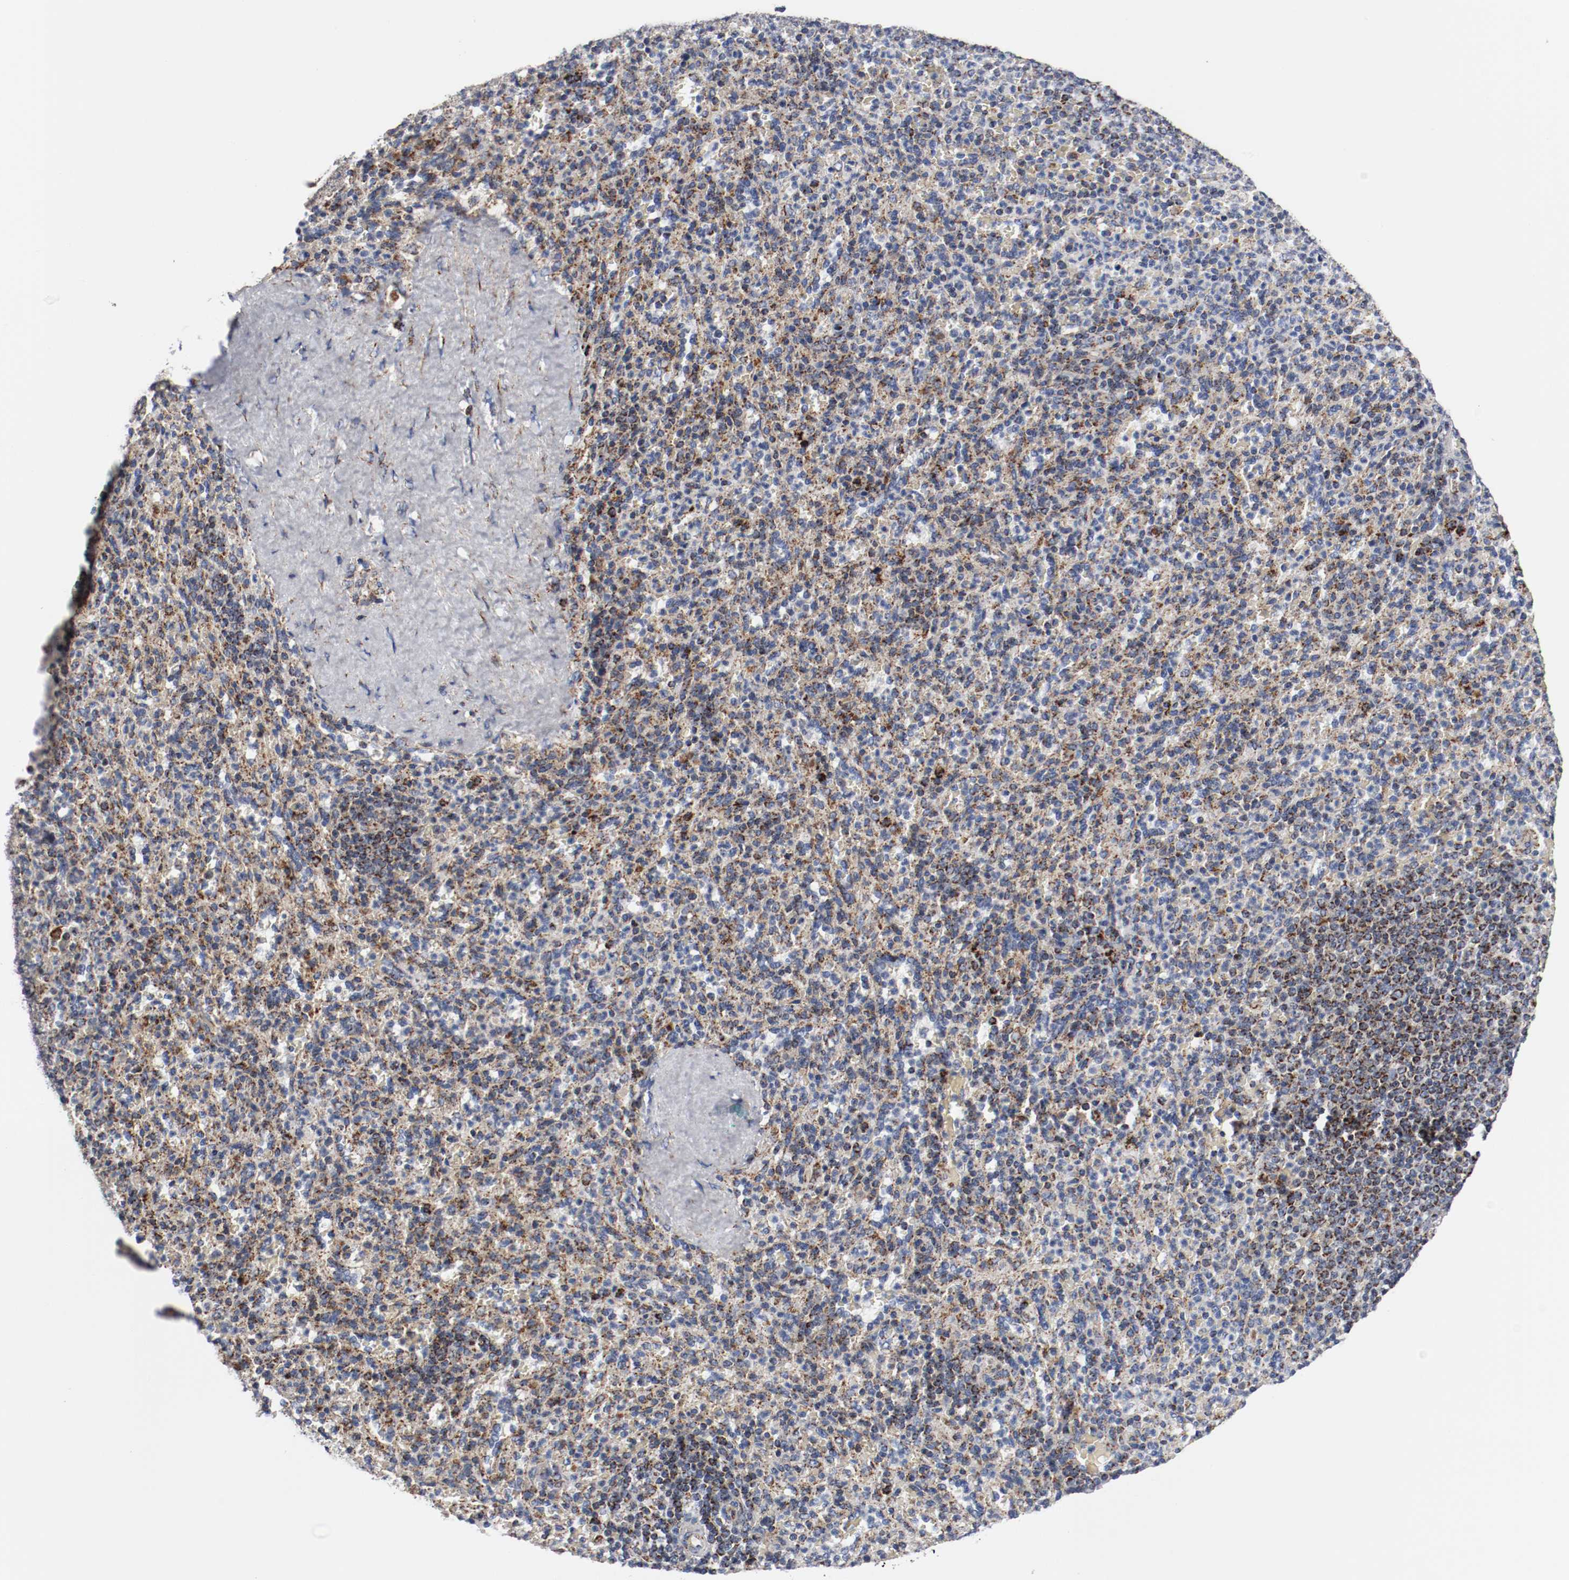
{"staining": {"intensity": "strong", "quantity": "25%-75%", "location": "cytoplasmic/membranous"}, "tissue": "spleen", "cell_type": "Cells in red pulp", "image_type": "normal", "snomed": [{"axis": "morphology", "description": "Normal tissue, NOS"}, {"axis": "topography", "description": "Spleen"}], "caption": "Cells in red pulp demonstrate high levels of strong cytoplasmic/membranous positivity in approximately 25%-75% of cells in normal human spleen. Using DAB (3,3'-diaminobenzidine) (brown) and hematoxylin (blue) stains, captured at high magnification using brightfield microscopy.", "gene": "TUBD1", "patient": {"sex": "male", "age": 36}}